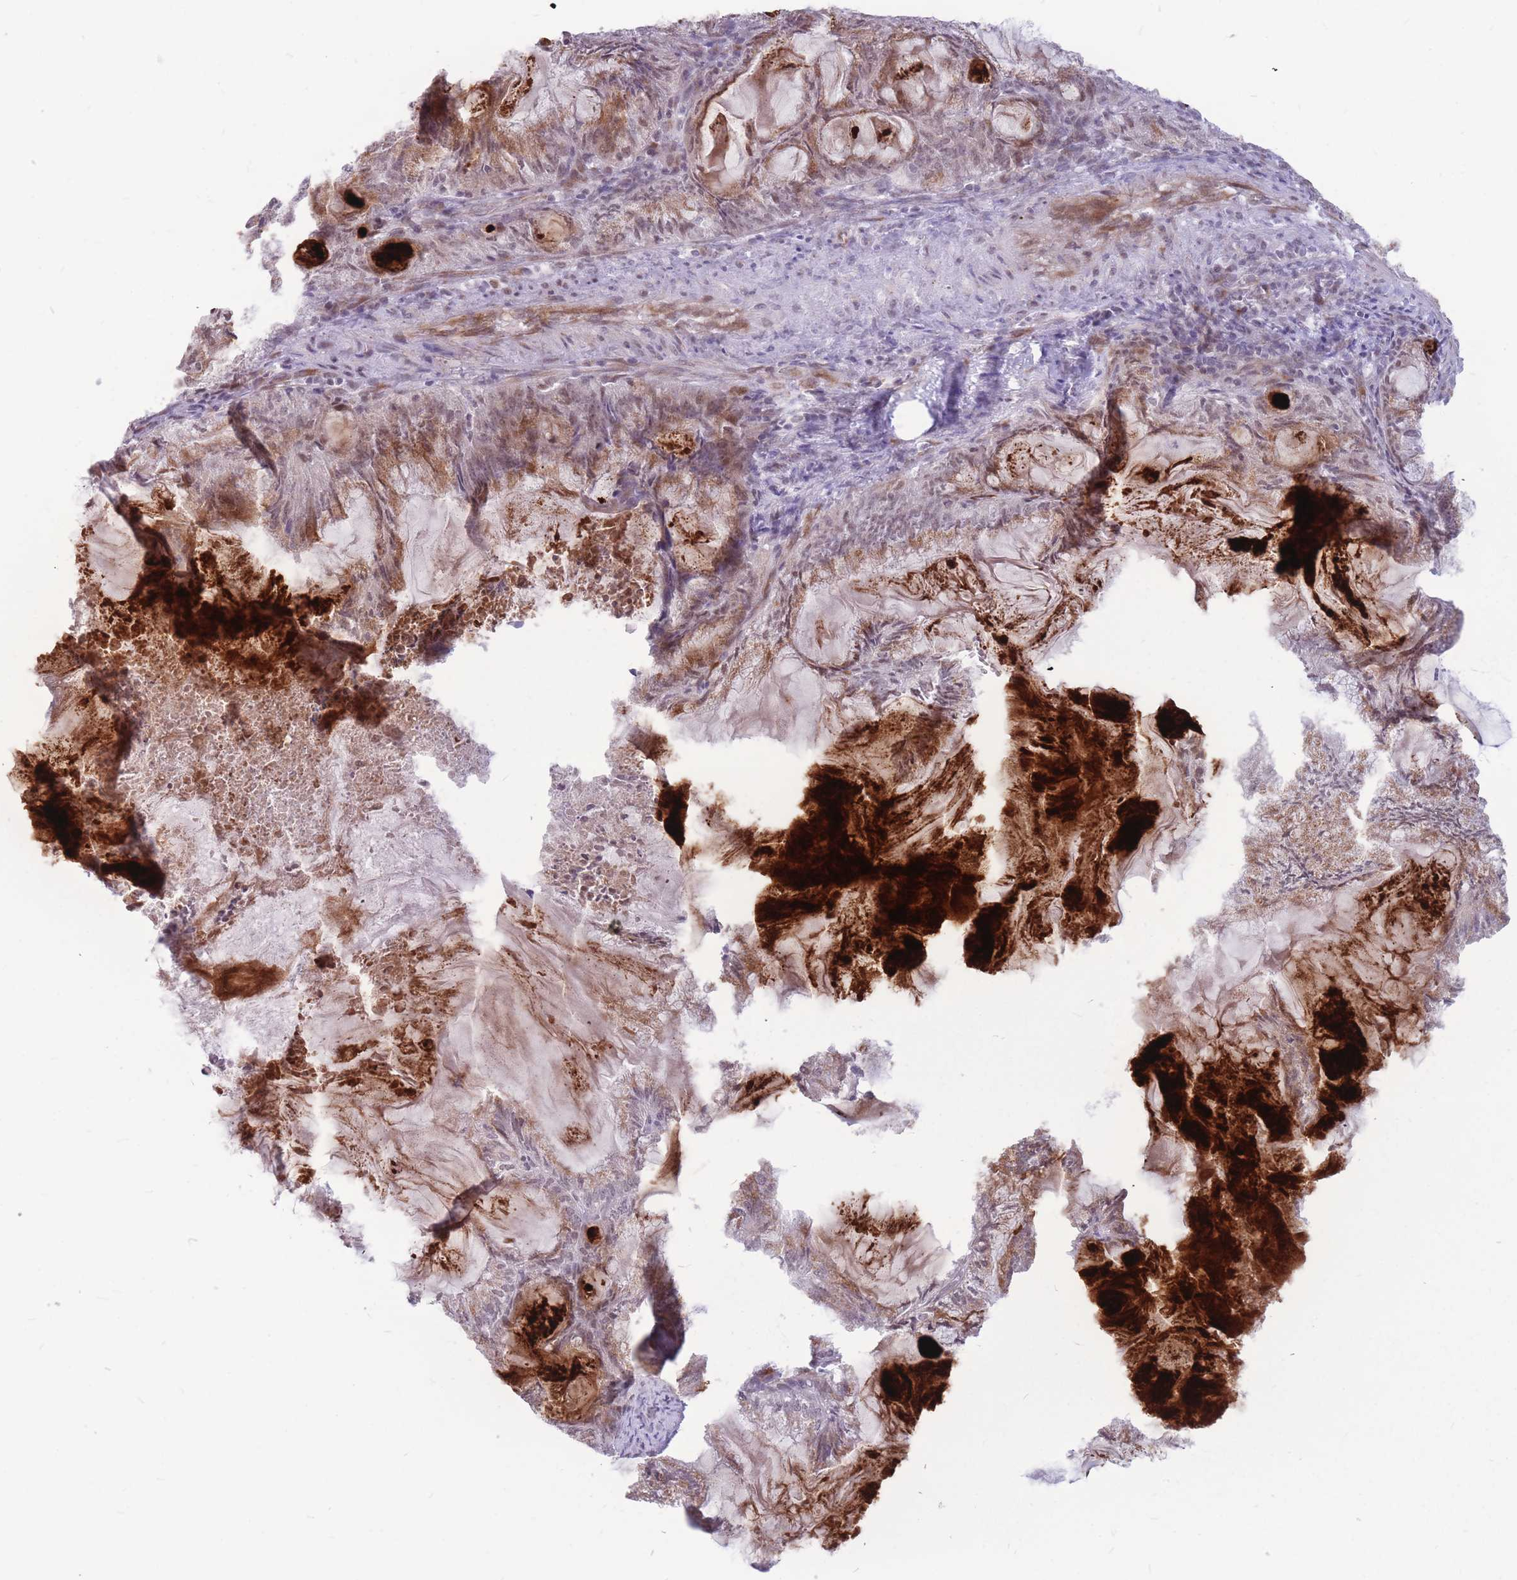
{"staining": {"intensity": "moderate", "quantity": "<25%", "location": "cytoplasmic/membranous"}, "tissue": "endometrial cancer", "cell_type": "Tumor cells", "image_type": "cancer", "snomed": [{"axis": "morphology", "description": "Adenocarcinoma, NOS"}, {"axis": "topography", "description": "Endometrium"}], "caption": "A micrograph showing moderate cytoplasmic/membranous positivity in approximately <25% of tumor cells in adenocarcinoma (endometrial), as visualized by brown immunohistochemical staining.", "gene": "ADD2", "patient": {"sex": "female", "age": 86}}